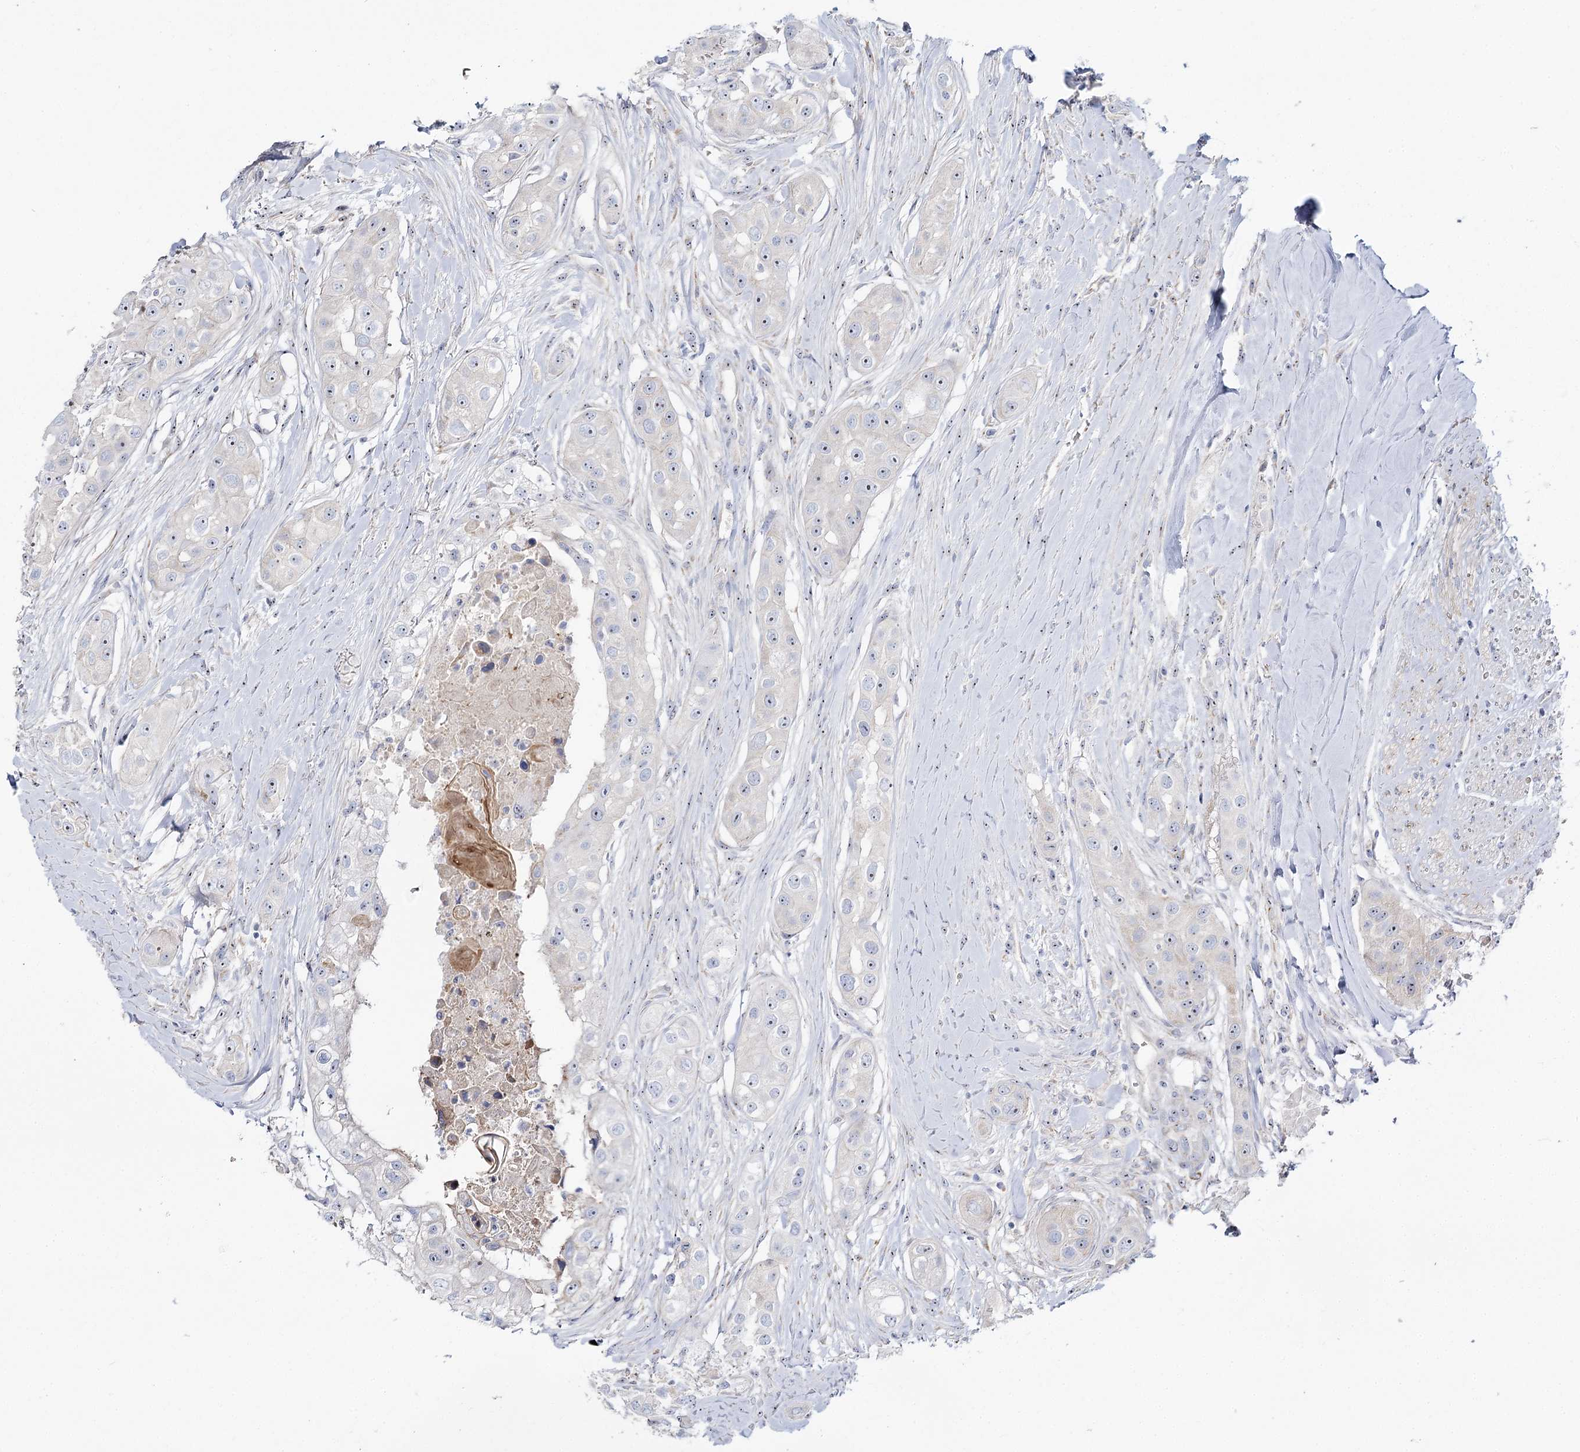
{"staining": {"intensity": "moderate", "quantity": "<25%", "location": "nuclear"}, "tissue": "head and neck cancer", "cell_type": "Tumor cells", "image_type": "cancer", "snomed": [{"axis": "morphology", "description": "Normal tissue, NOS"}, {"axis": "morphology", "description": "Squamous cell carcinoma, NOS"}, {"axis": "topography", "description": "Skeletal muscle"}, {"axis": "topography", "description": "Head-Neck"}], "caption": "Immunohistochemical staining of head and neck cancer exhibits low levels of moderate nuclear expression in about <25% of tumor cells. (brown staining indicates protein expression, while blue staining denotes nuclei).", "gene": "SUOX", "patient": {"sex": "male", "age": 51}}